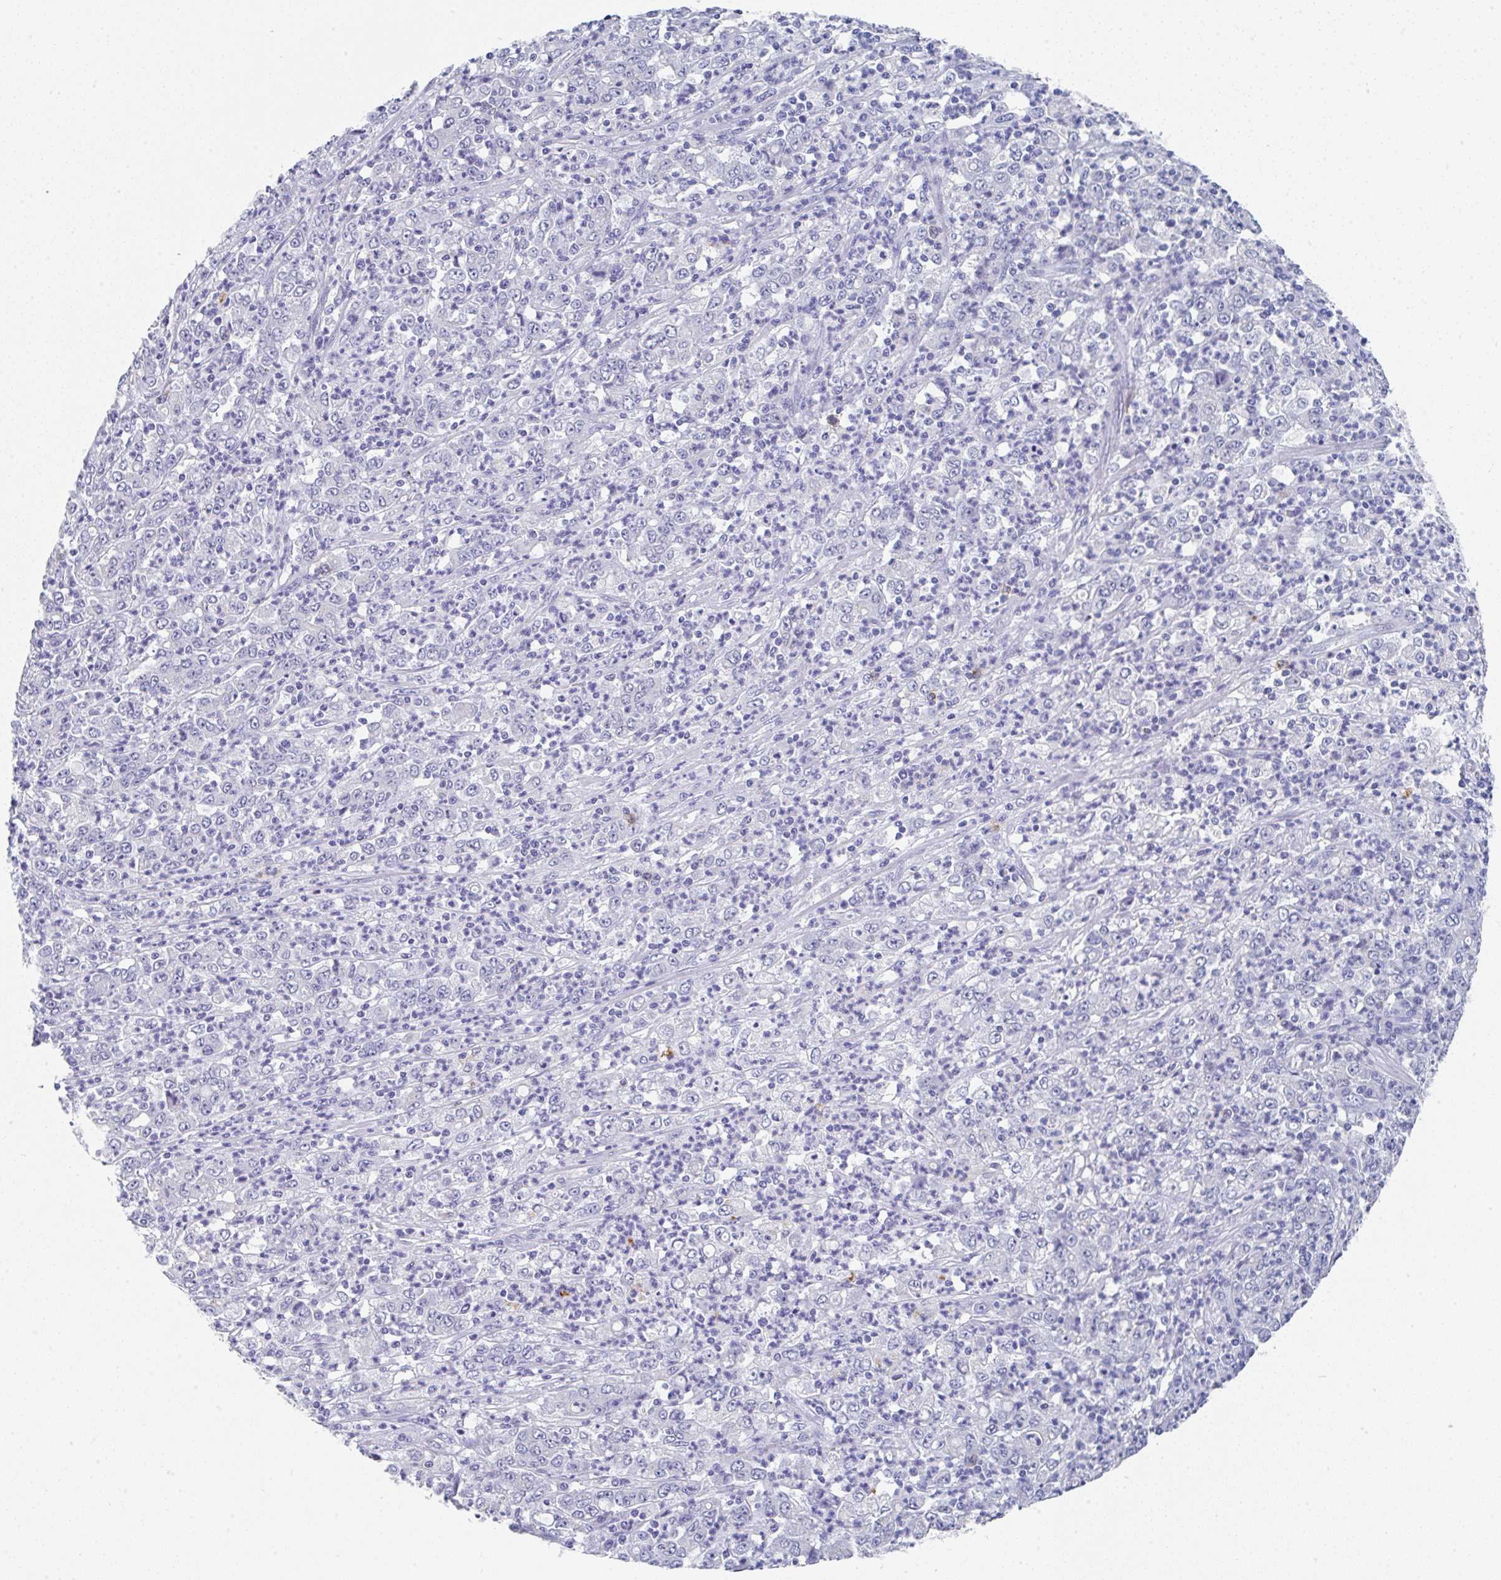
{"staining": {"intensity": "negative", "quantity": "none", "location": "none"}, "tissue": "stomach cancer", "cell_type": "Tumor cells", "image_type": "cancer", "snomed": [{"axis": "morphology", "description": "Adenocarcinoma, NOS"}, {"axis": "topography", "description": "Stomach, lower"}], "caption": "This micrograph is of stomach adenocarcinoma stained with immunohistochemistry to label a protein in brown with the nuclei are counter-stained blue. There is no positivity in tumor cells.", "gene": "TNFRSF8", "patient": {"sex": "female", "age": 71}}